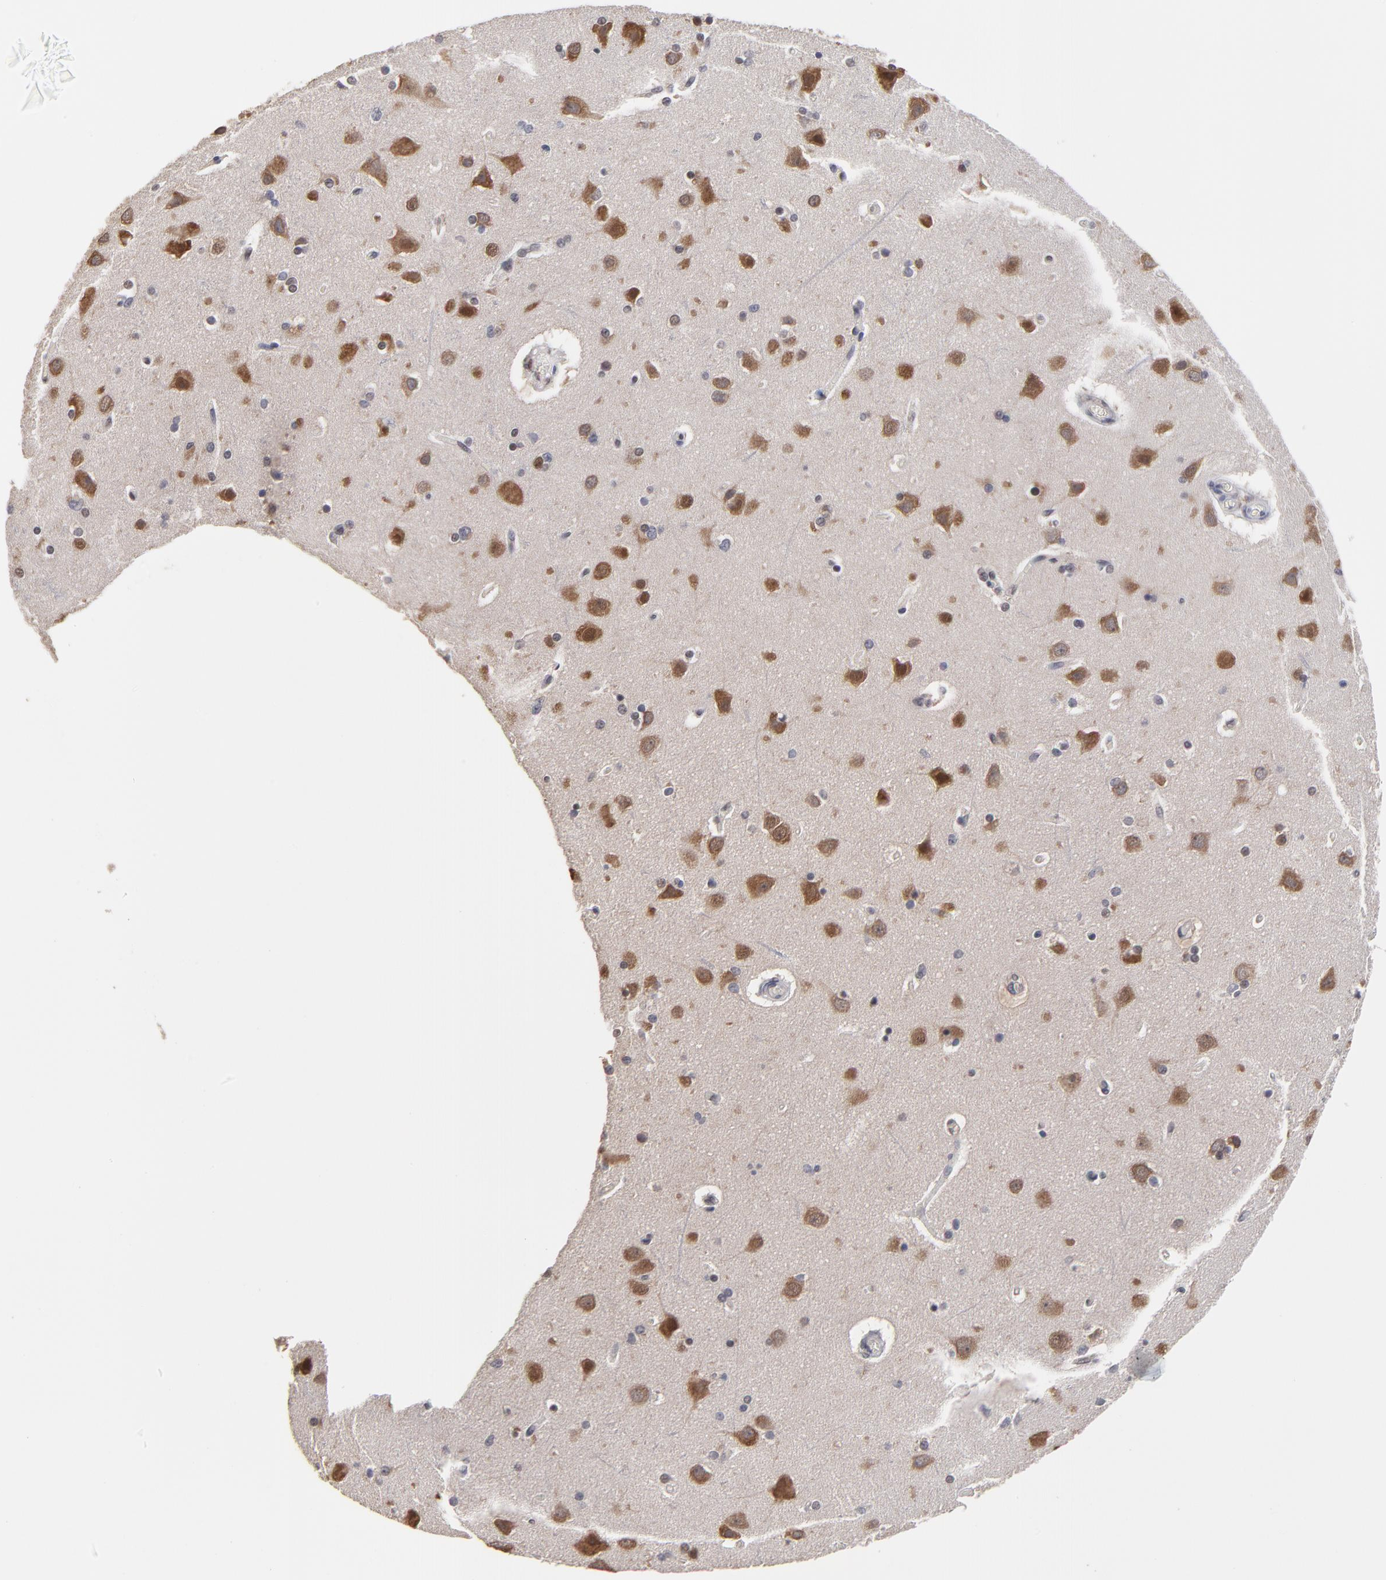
{"staining": {"intensity": "negative", "quantity": "none", "location": "none"}, "tissue": "cerebral cortex", "cell_type": "Endothelial cells", "image_type": "normal", "snomed": [{"axis": "morphology", "description": "Normal tissue, NOS"}, {"axis": "topography", "description": "Cerebral cortex"}], "caption": "High power microscopy image of an immunohistochemistry image of benign cerebral cortex, revealing no significant positivity in endothelial cells.", "gene": "CCT2", "patient": {"sex": "female", "age": 54}}